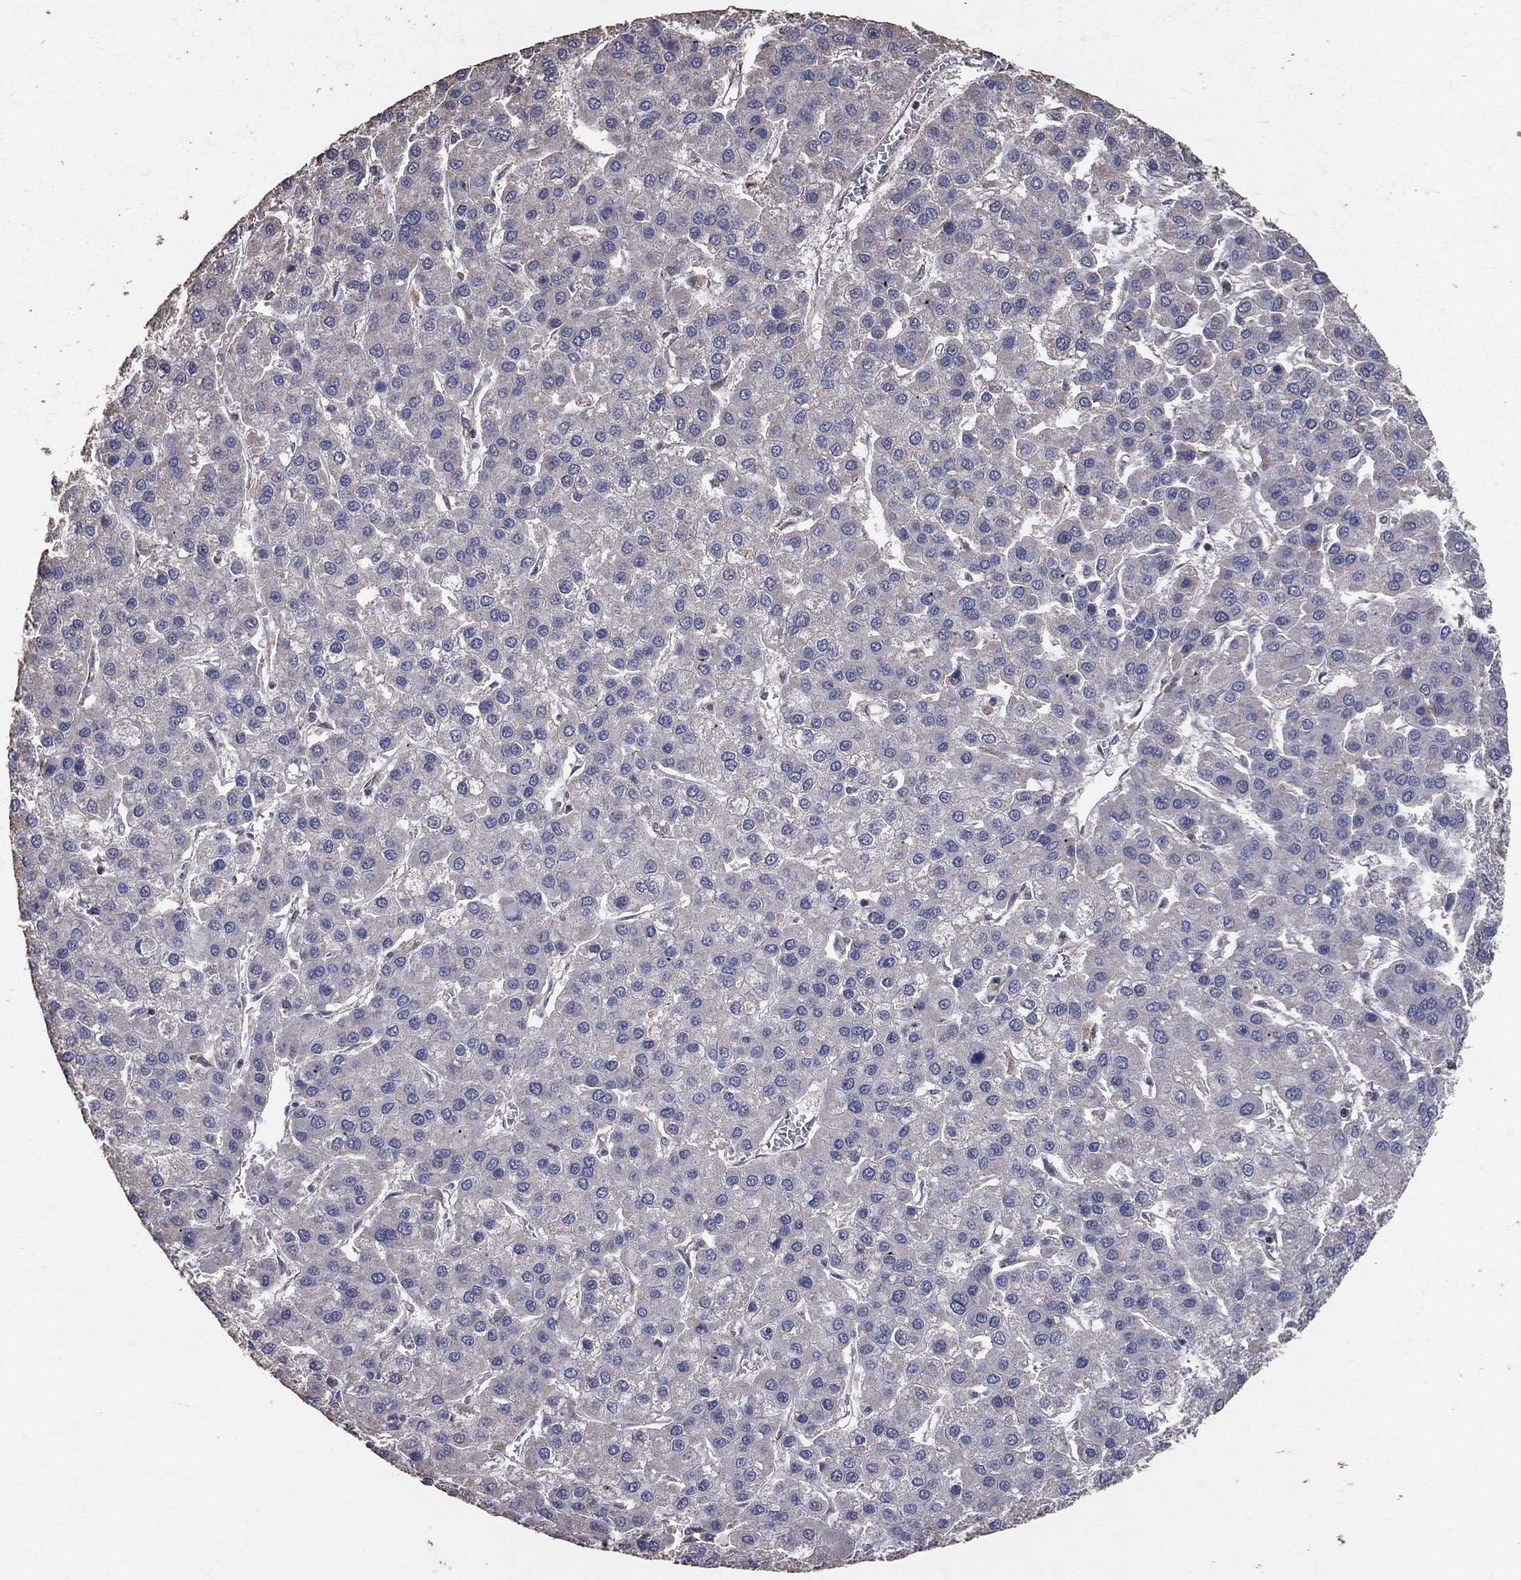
{"staining": {"intensity": "negative", "quantity": "none", "location": "none"}, "tissue": "liver cancer", "cell_type": "Tumor cells", "image_type": "cancer", "snomed": [{"axis": "morphology", "description": "Carcinoma, Hepatocellular, NOS"}, {"axis": "topography", "description": "Liver"}], "caption": "An immunohistochemistry histopathology image of hepatocellular carcinoma (liver) is shown. There is no staining in tumor cells of hepatocellular carcinoma (liver).", "gene": "LY6K", "patient": {"sex": "female", "age": 41}}